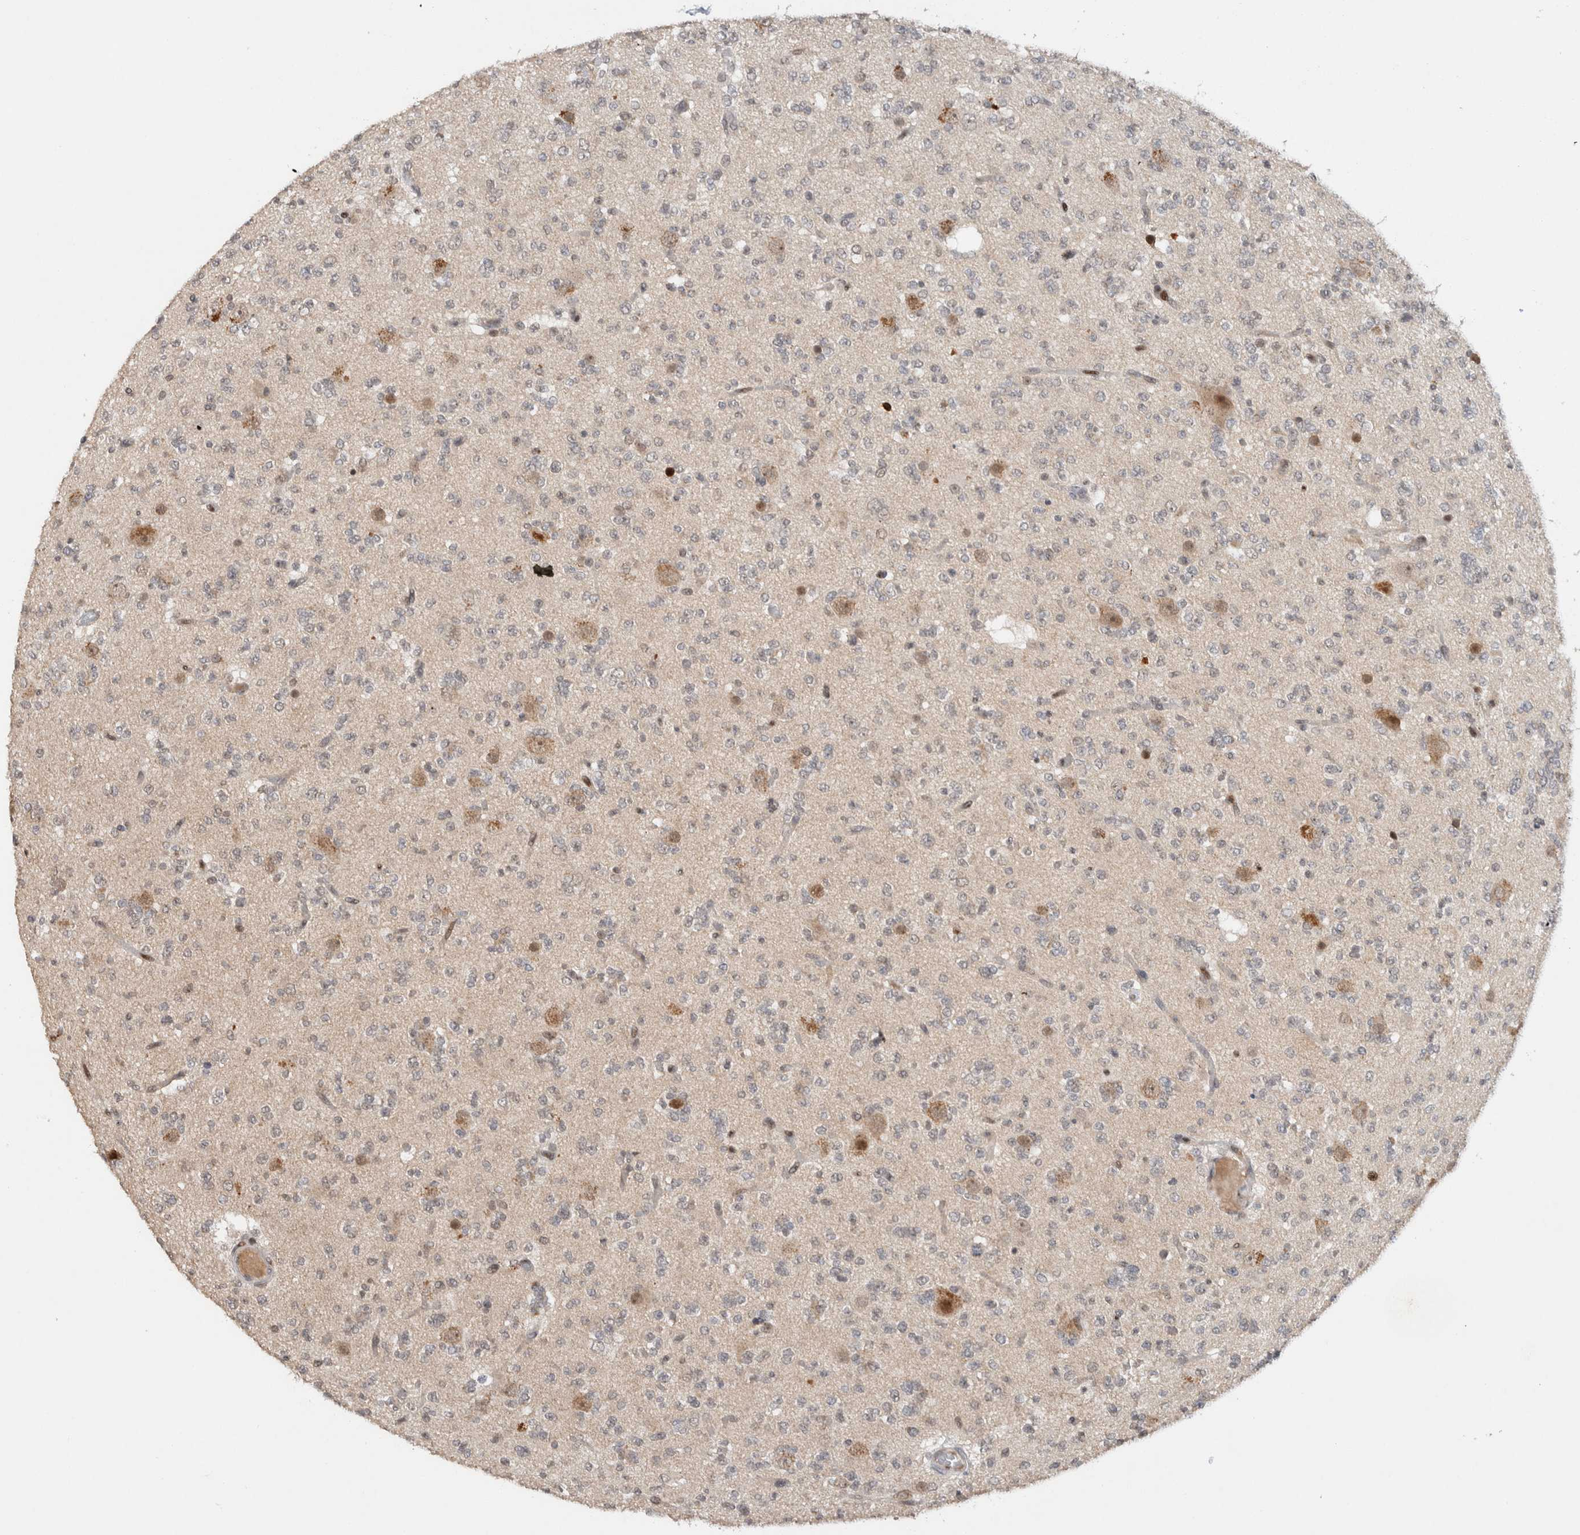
{"staining": {"intensity": "weak", "quantity": "<25%", "location": "nuclear"}, "tissue": "glioma", "cell_type": "Tumor cells", "image_type": "cancer", "snomed": [{"axis": "morphology", "description": "Glioma, malignant, Low grade"}, {"axis": "topography", "description": "Brain"}], "caption": "Immunohistochemistry (IHC) histopathology image of human glioma stained for a protein (brown), which exhibits no expression in tumor cells.", "gene": "ZNF521", "patient": {"sex": "male", "age": 38}}